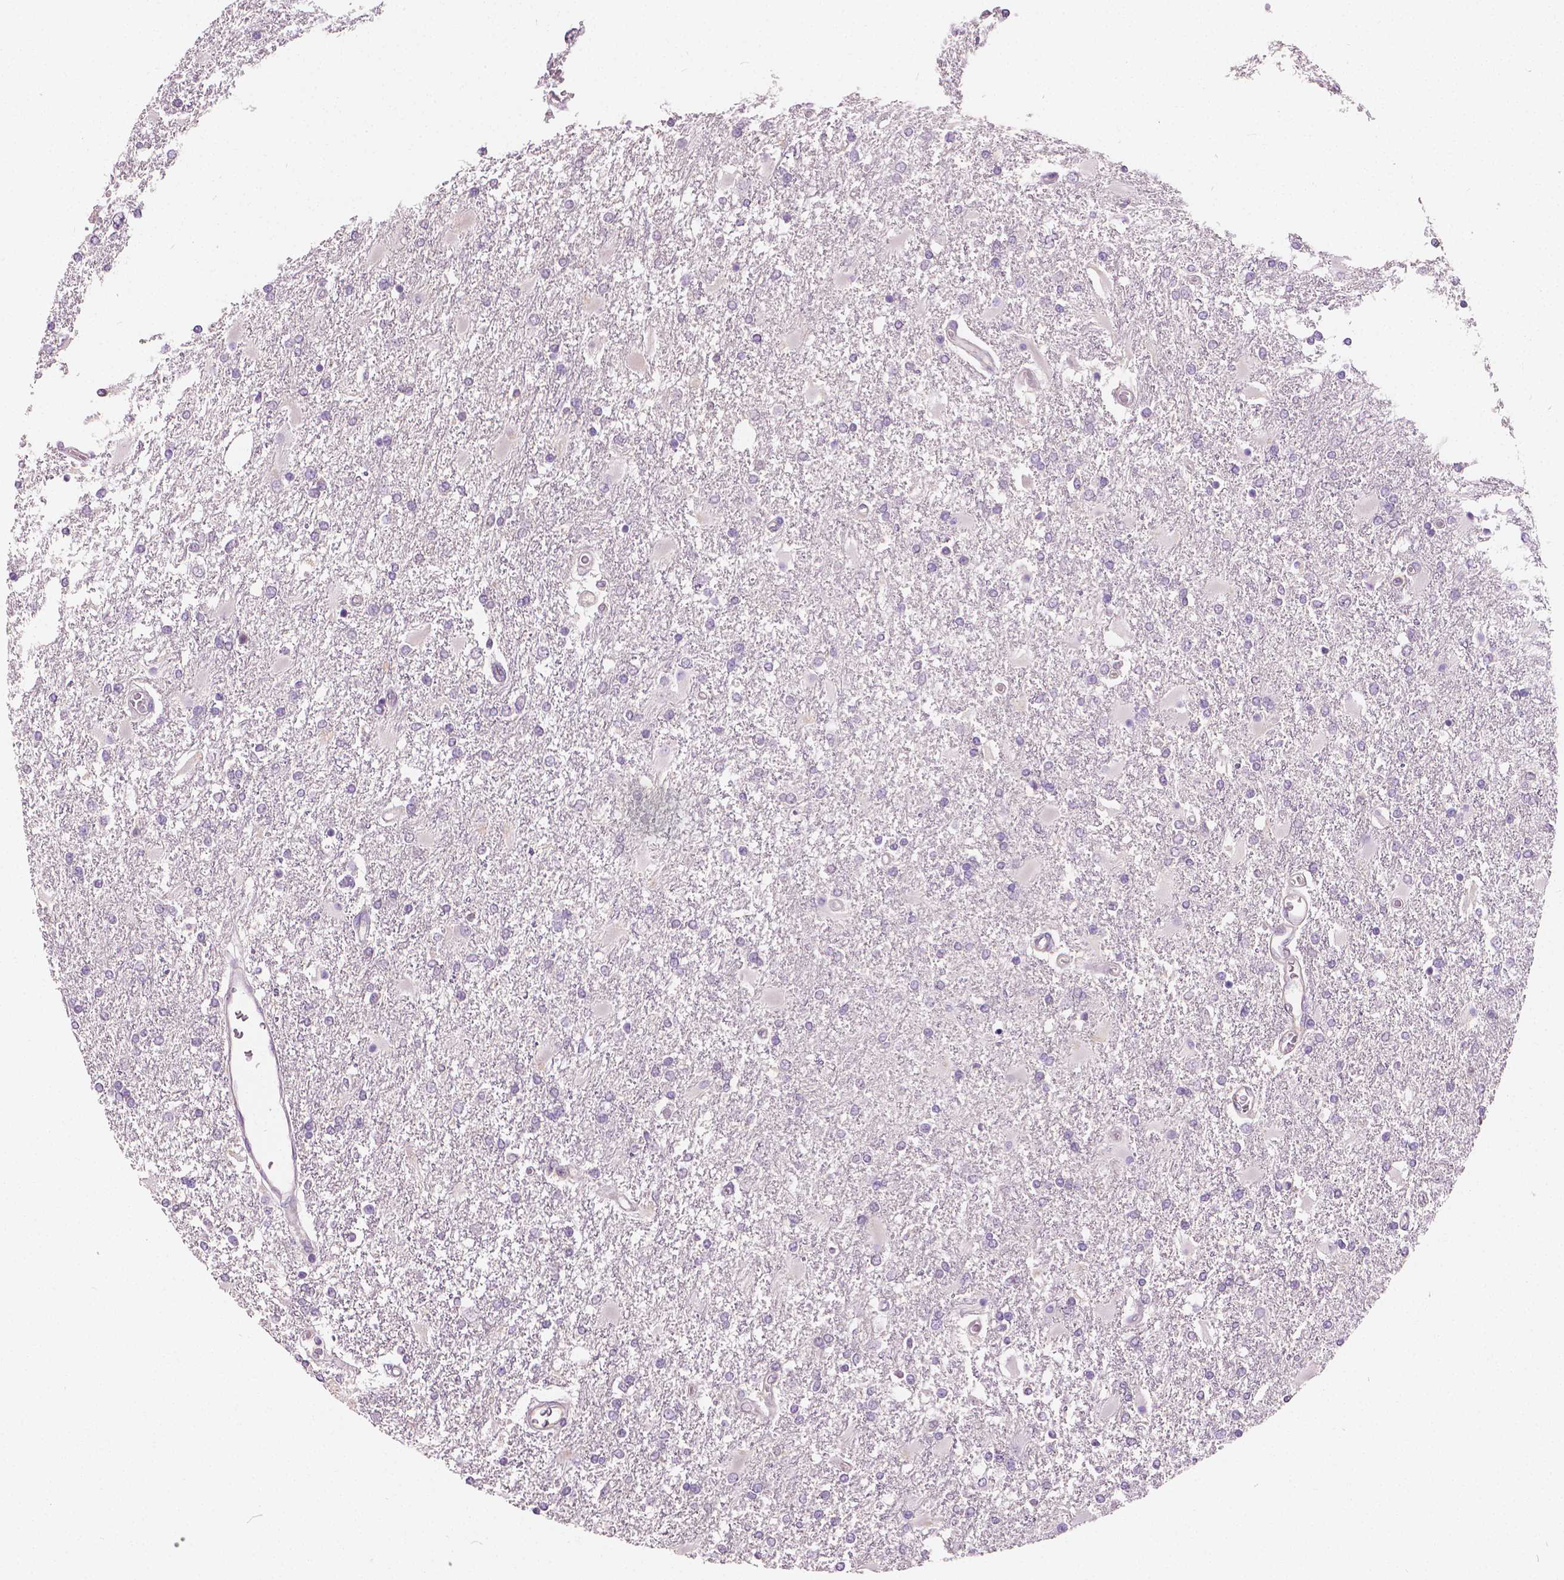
{"staining": {"intensity": "negative", "quantity": "none", "location": "none"}, "tissue": "glioma", "cell_type": "Tumor cells", "image_type": "cancer", "snomed": [{"axis": "morphology", "description": "Glioma, malignant, High grade"}, {"axis": "topography", "description": "Cerebral cortex"}], "caption": "High-grade glioma (malignant) stained for a protein using immunohistochemistry shows no expression tumor cells.", "gene": "TKFC", "patient": {"sex": "male", "age": 79}}